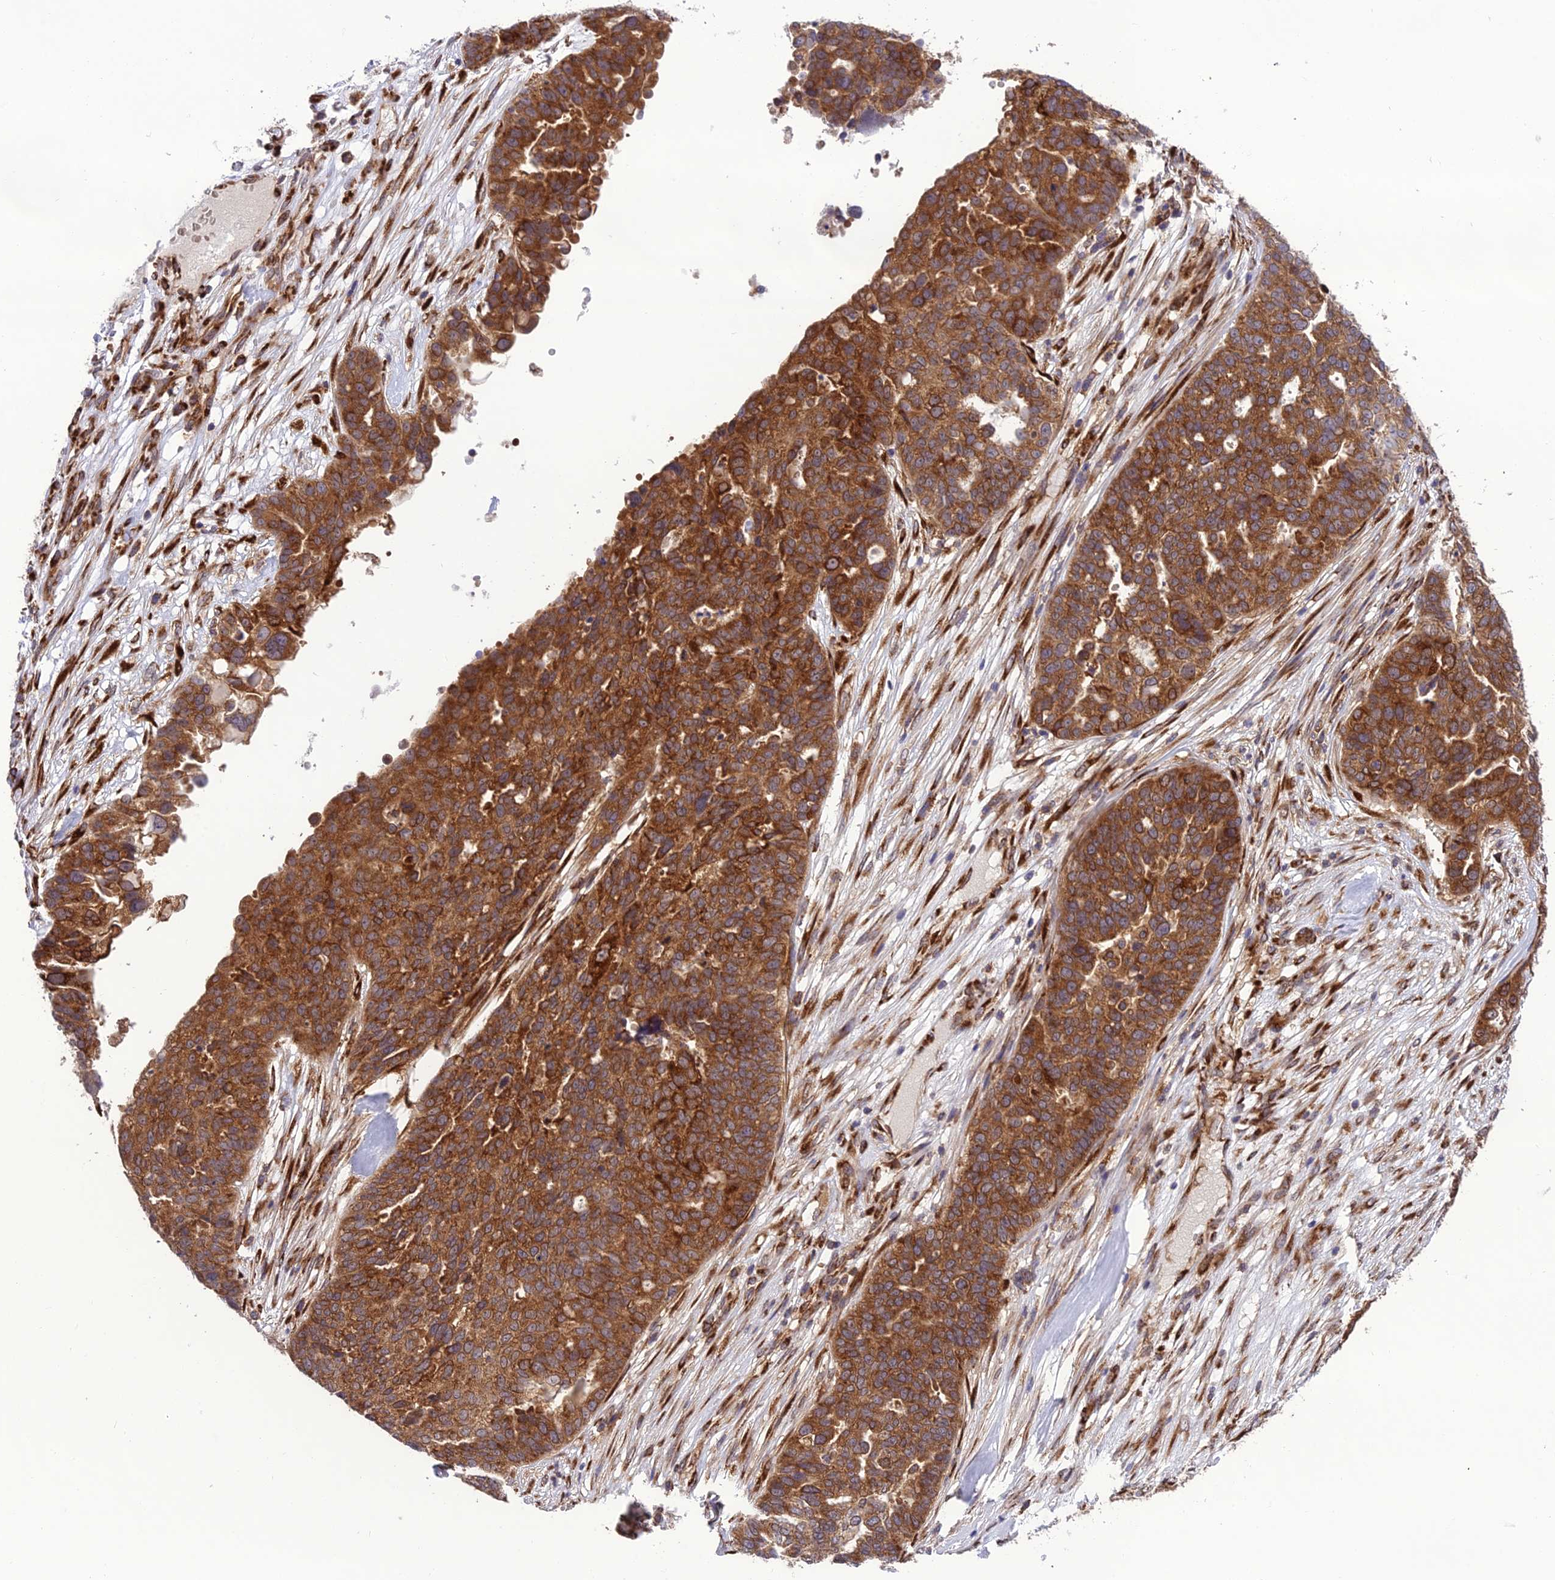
{"staining": {"intensity": "strong", "quantity": ">75%", "location": "cytoplasmic/membranous"}, "tissue": "ovarian cancer", "cell_type": "Tumor cells", "image_type": "cancer", "snomed": [{"axis": "morphology", "description": "Cystadenocarcinoma, serous, NOS"}, {"axis": "topography", "description": "Ovary"}], "caption": "DAB immunohistochemical staining of human ovarian serous cystadenocarcinoma exhibits strong cytoplasmic/membranous protein expression in approximately >75% of tumor cells.", "gene": "DHCR7", "patient": {"sex": "female", "age": 59}}